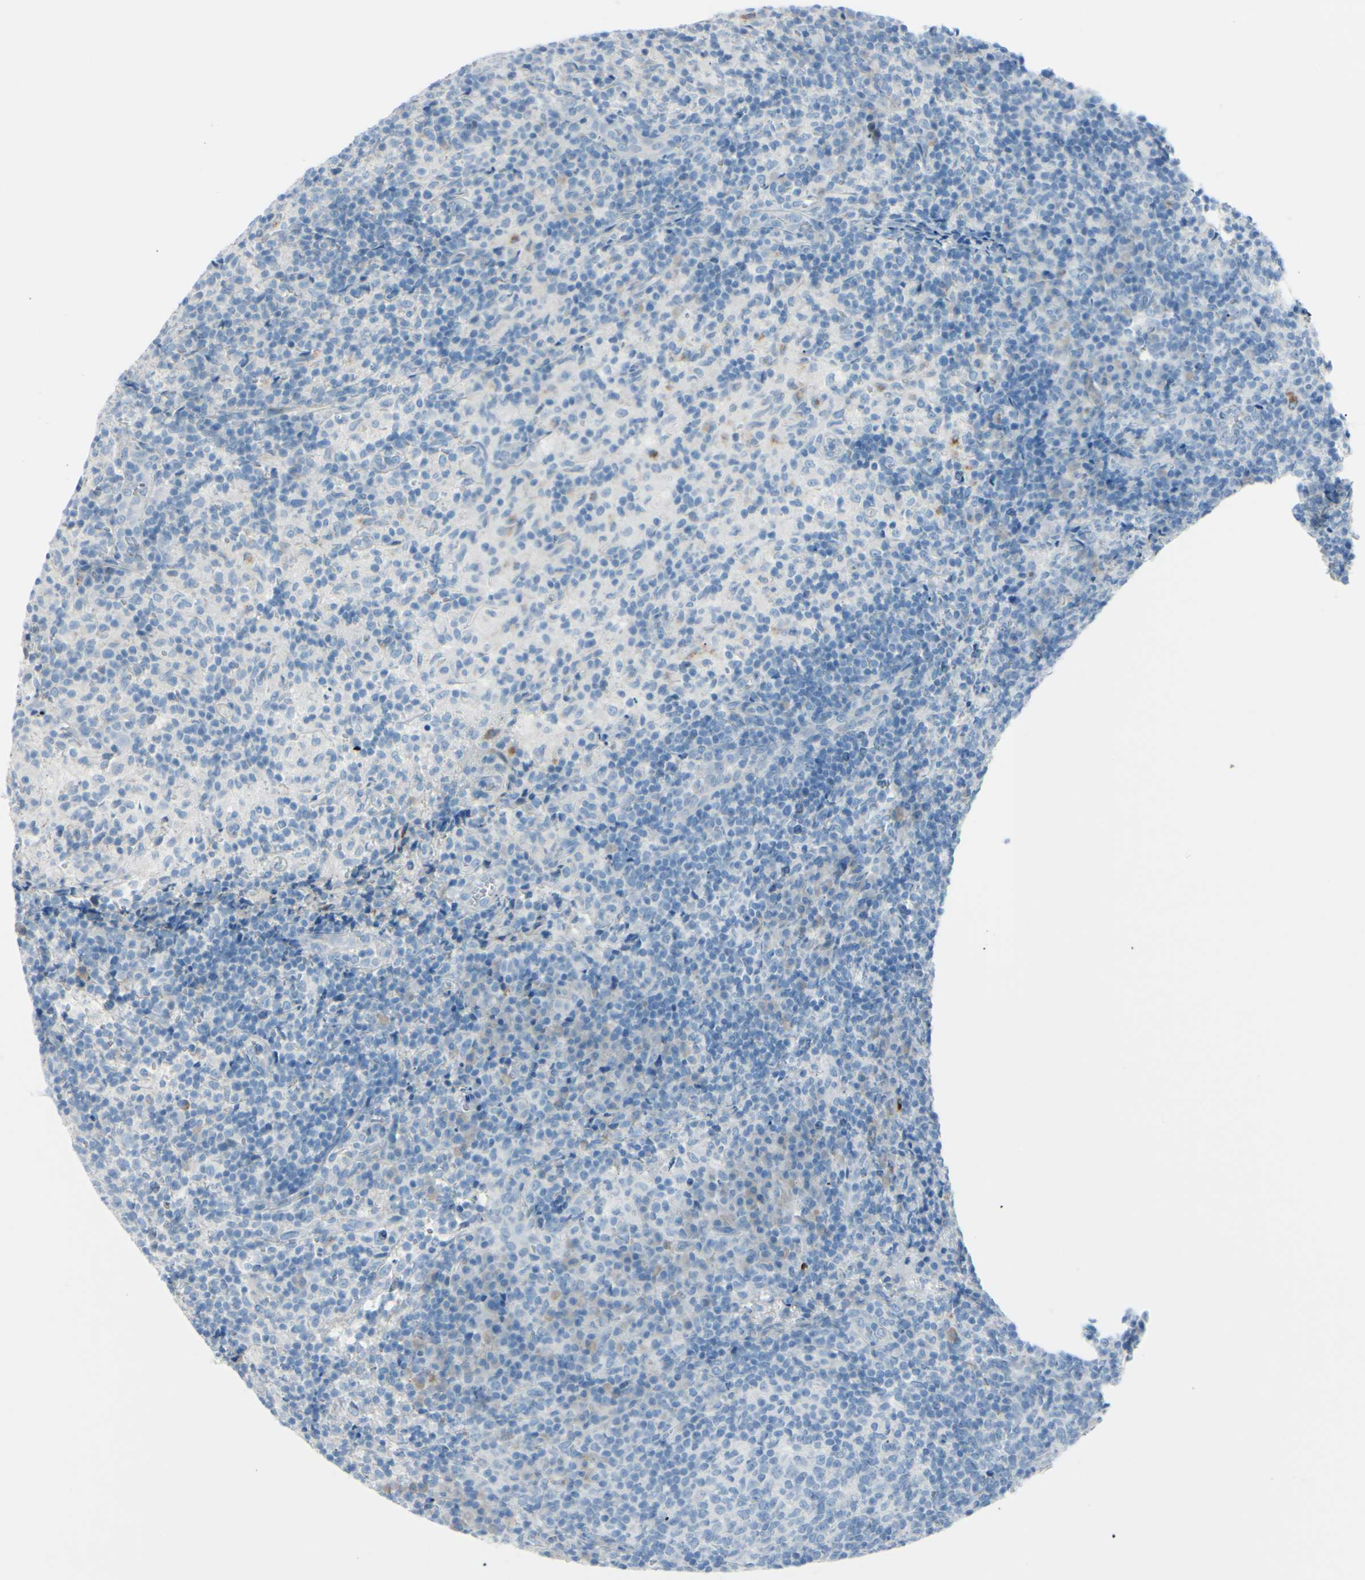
{"staining": {"intensity": "negative", "quantity": "none", "location": "none"}, "tissue": "lymph node", "cell_type": "Germinal center cells", "image_type": "normal", "snomed": [{"axis": "morphology", "description": "Normal tissue, NOS"}, {"axis": "morphology", "description": "Inflammation, NOS"}, {"axis": "topography", "description": "Lymph node"}], "caption": "A micrograph of human lymph node is negative for staining in germinal center cells. Nuclei are stained in blue.", "gene": "TFPI2", "patient": {"sex": "male", "age": 55}}